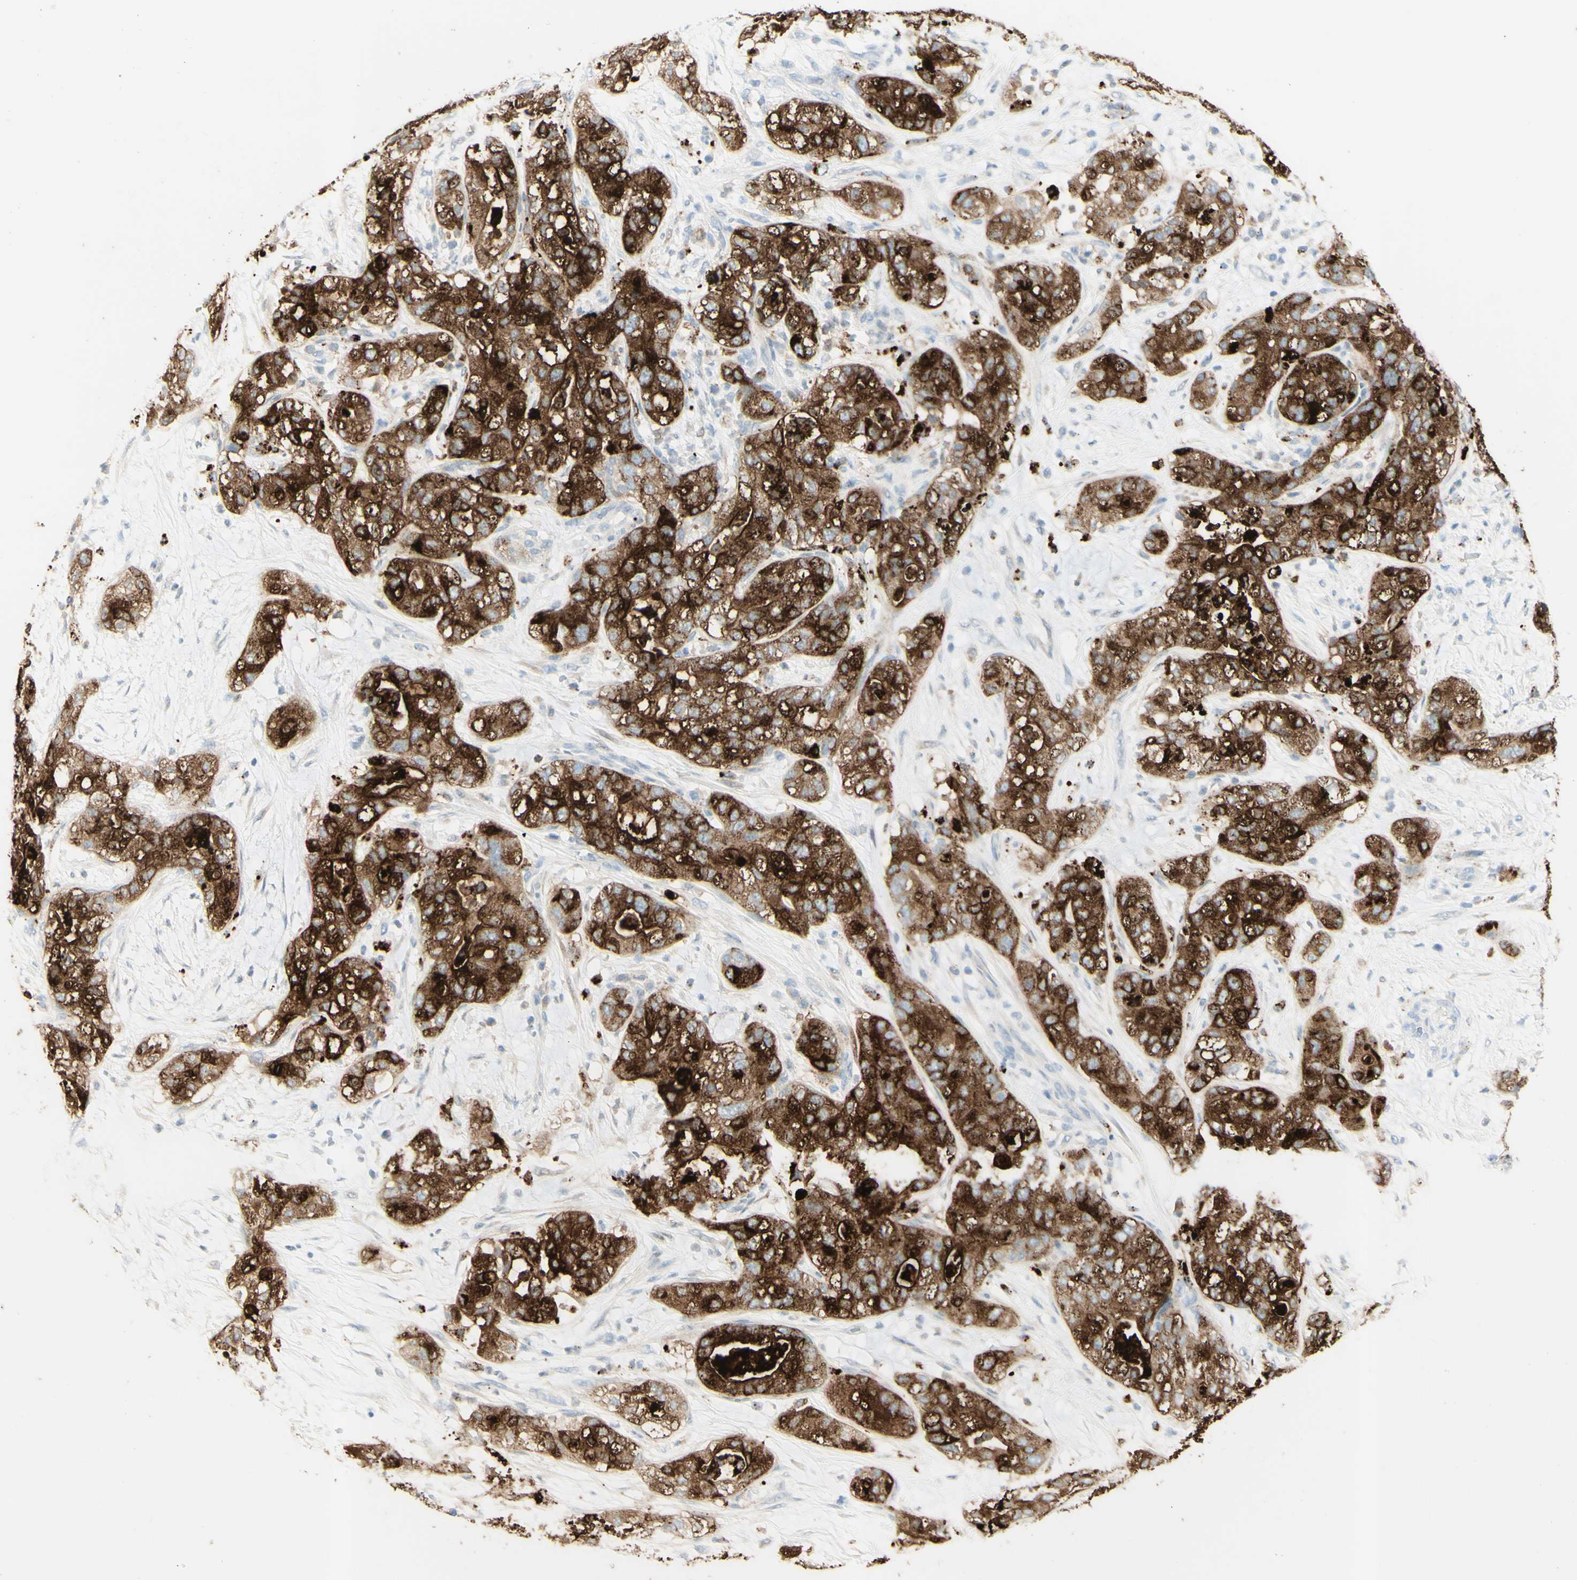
{"staining": {"intensity": "strong", "quantity": ">75%", "location": "cytoplasmic/membranous"}, "tissue": "pancreatic cancer", "cell_type": "Tumor cells", "image_type": "cancer", "snomed": [{"axis": "morphology", "description": "Adenocarcinoma, NOS"}, {"axis": "topography", "description": "Pancreas"}], "caption": "Immunohistochemical staining of adenocarcinoma (pancreatic) reveals strong cytoplasmic/membranous protein positivity in about >75% of tumor cells. Immunohistochemistry stains the protein in brown and the nuclei are stained blue.", "gene": "TSPAN1", "patient": {"sex": "female", "age": 78}}